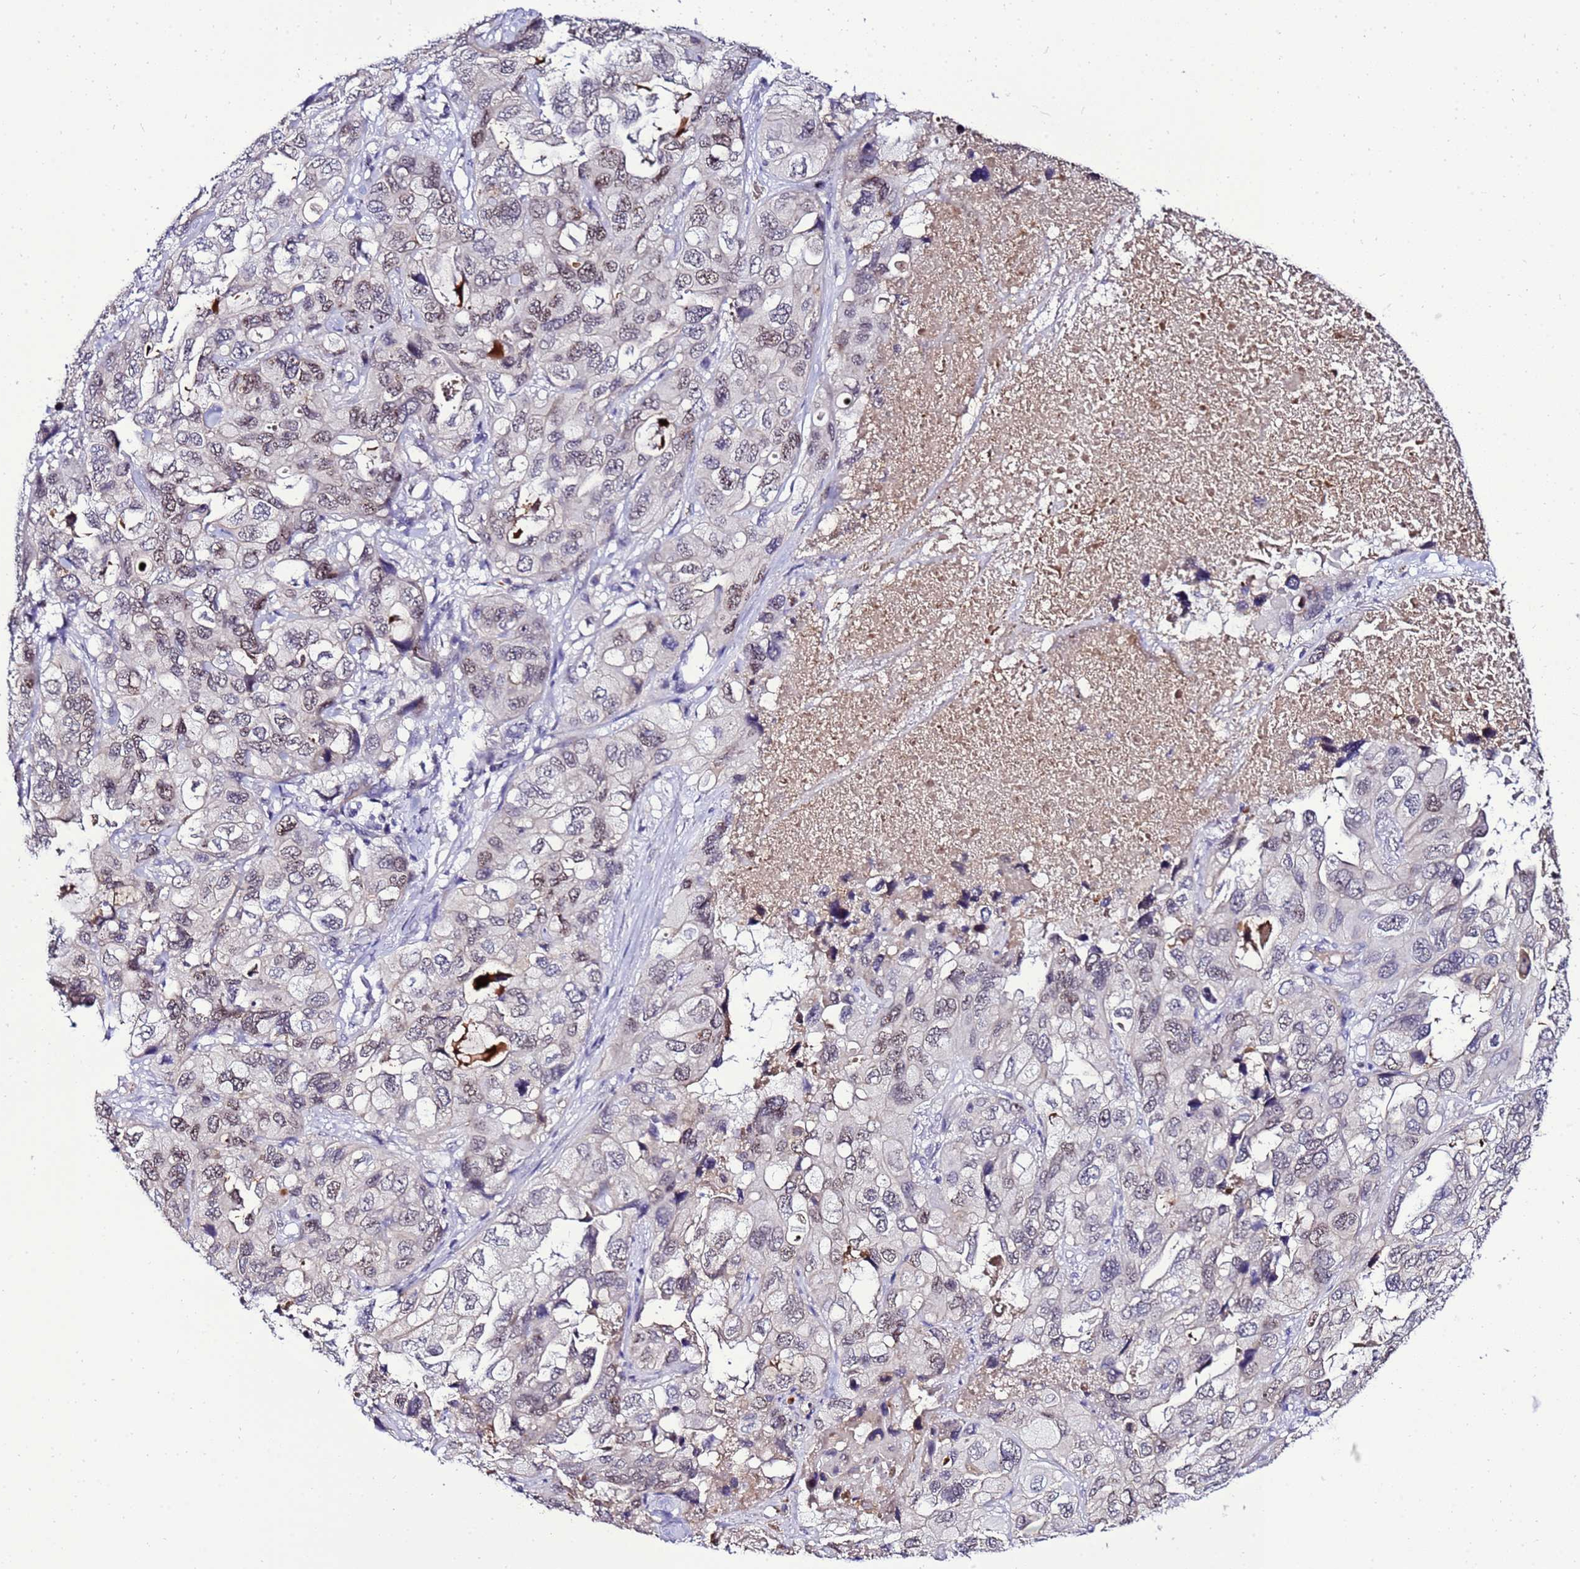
{"staining": {"intensity": "weak", "quantity": "<25%", "location": "nuclear"}, "tissue": "lung cancer", "cell_type": "Tumor cells", "image_type": "cancer", "snomed": [{"axis": "morphology", "description": "Squamous cell carcinoma, NOS"}, {"axis": "topography", "description": "Lung"}], "caption": "Immunohistochemistry (IHC) of human lung cancer (squamous cell carcinoma) demonstrates no expression in tumor cells.", "gene": "C19orf47", "patient": {"sex": "female", "age": 73}}